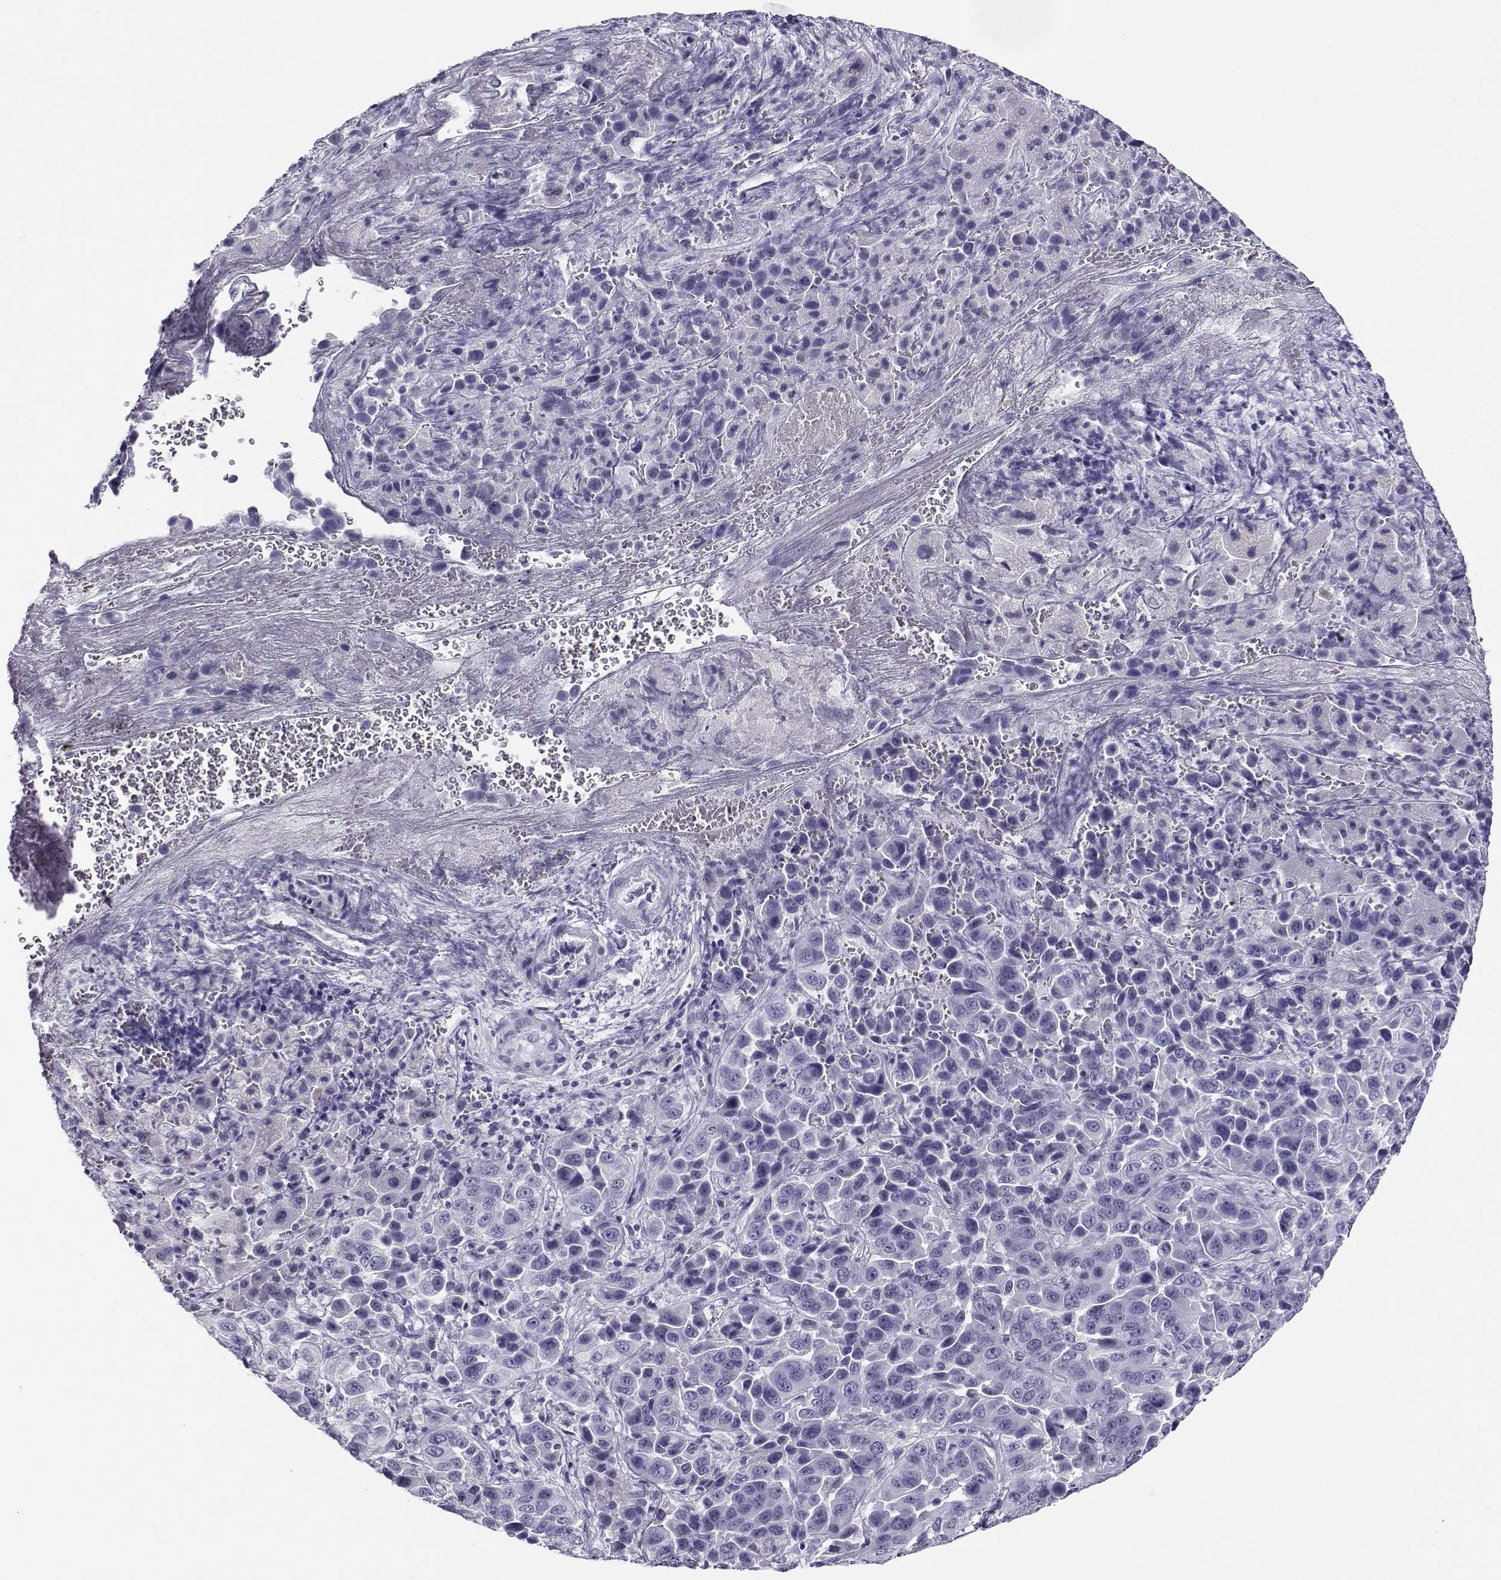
{"staining": {"intensity": "negative", "quantity": "none", "location": "none"}, "tissue": "liver cancer", "cell_type": "Tumor cells", "image_type": "cancer", "snomed": [{"axis": "morphology", "description": "Cholangiocarcinoma"}, {"axis": "topography", "description": "Liver"}], "caption": "Immunohistochemistry (IHC) image of human liver cholangiocarcinoma stained for a protein (brown), which displays no expression in tumor cells.", "gene": "RHOXF2", "patient": {"sex": "female", "age": 52}}